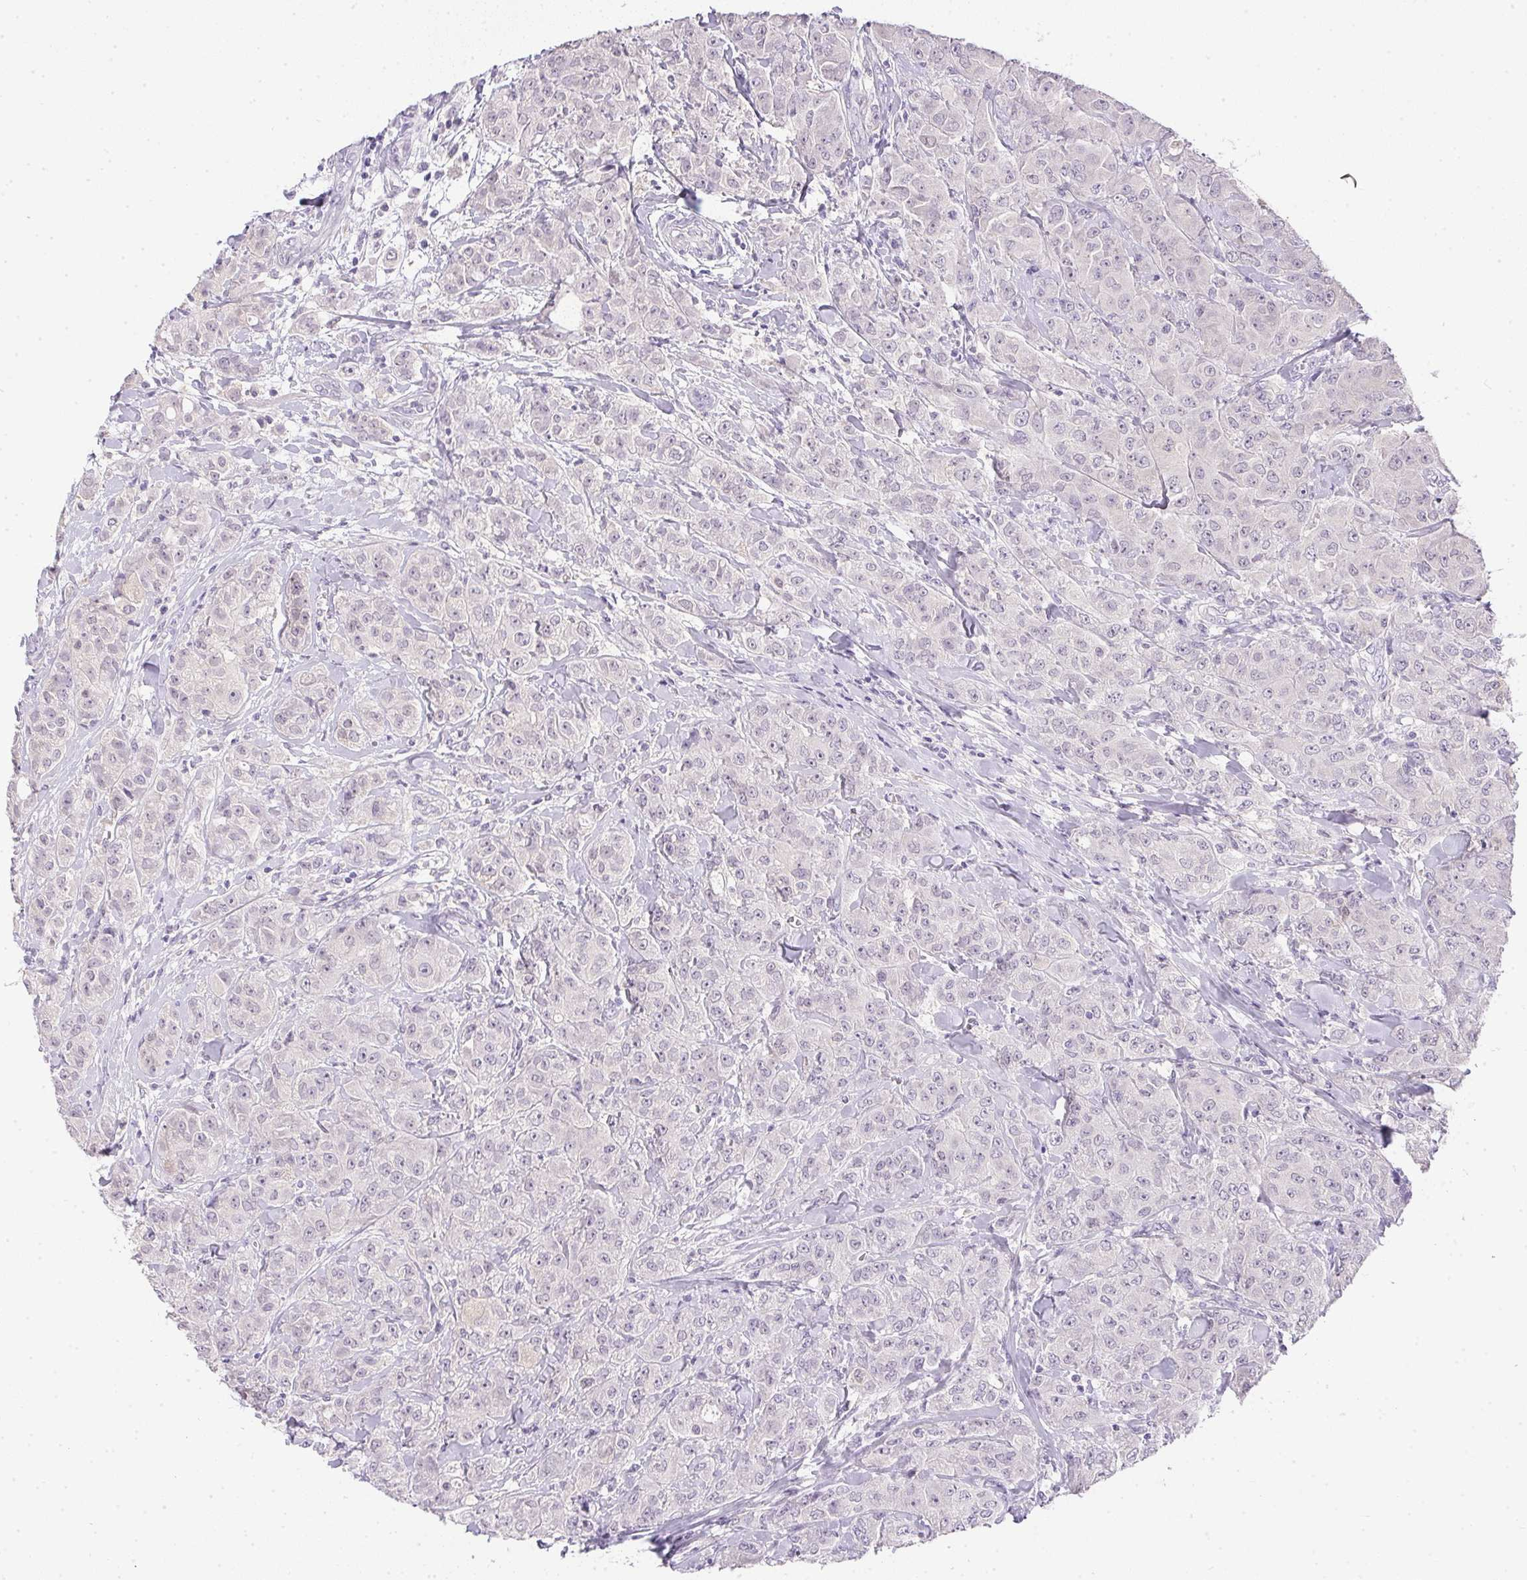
{"staining": {"intensity": "negative", "quantity": "none", "location": "none"}, "tissue": "breast cancer", "cell_type": "Tumor cells", "image_type": "cancer", "snomed": [{"axis": "morphology", "description": "Normal tissue, NOS"}, {"axis": "morphology", "description": "Duct carcinoma"}, {"axis": "topography", "description": "Breast"}], "caption": "Immunohistochemical staining of breast infiltrating ductal carcinoma demonstrates no significant expression in tumor cells.", "gene": "DNAJC5G", "patient": {"sex": "female", "age": 43}}